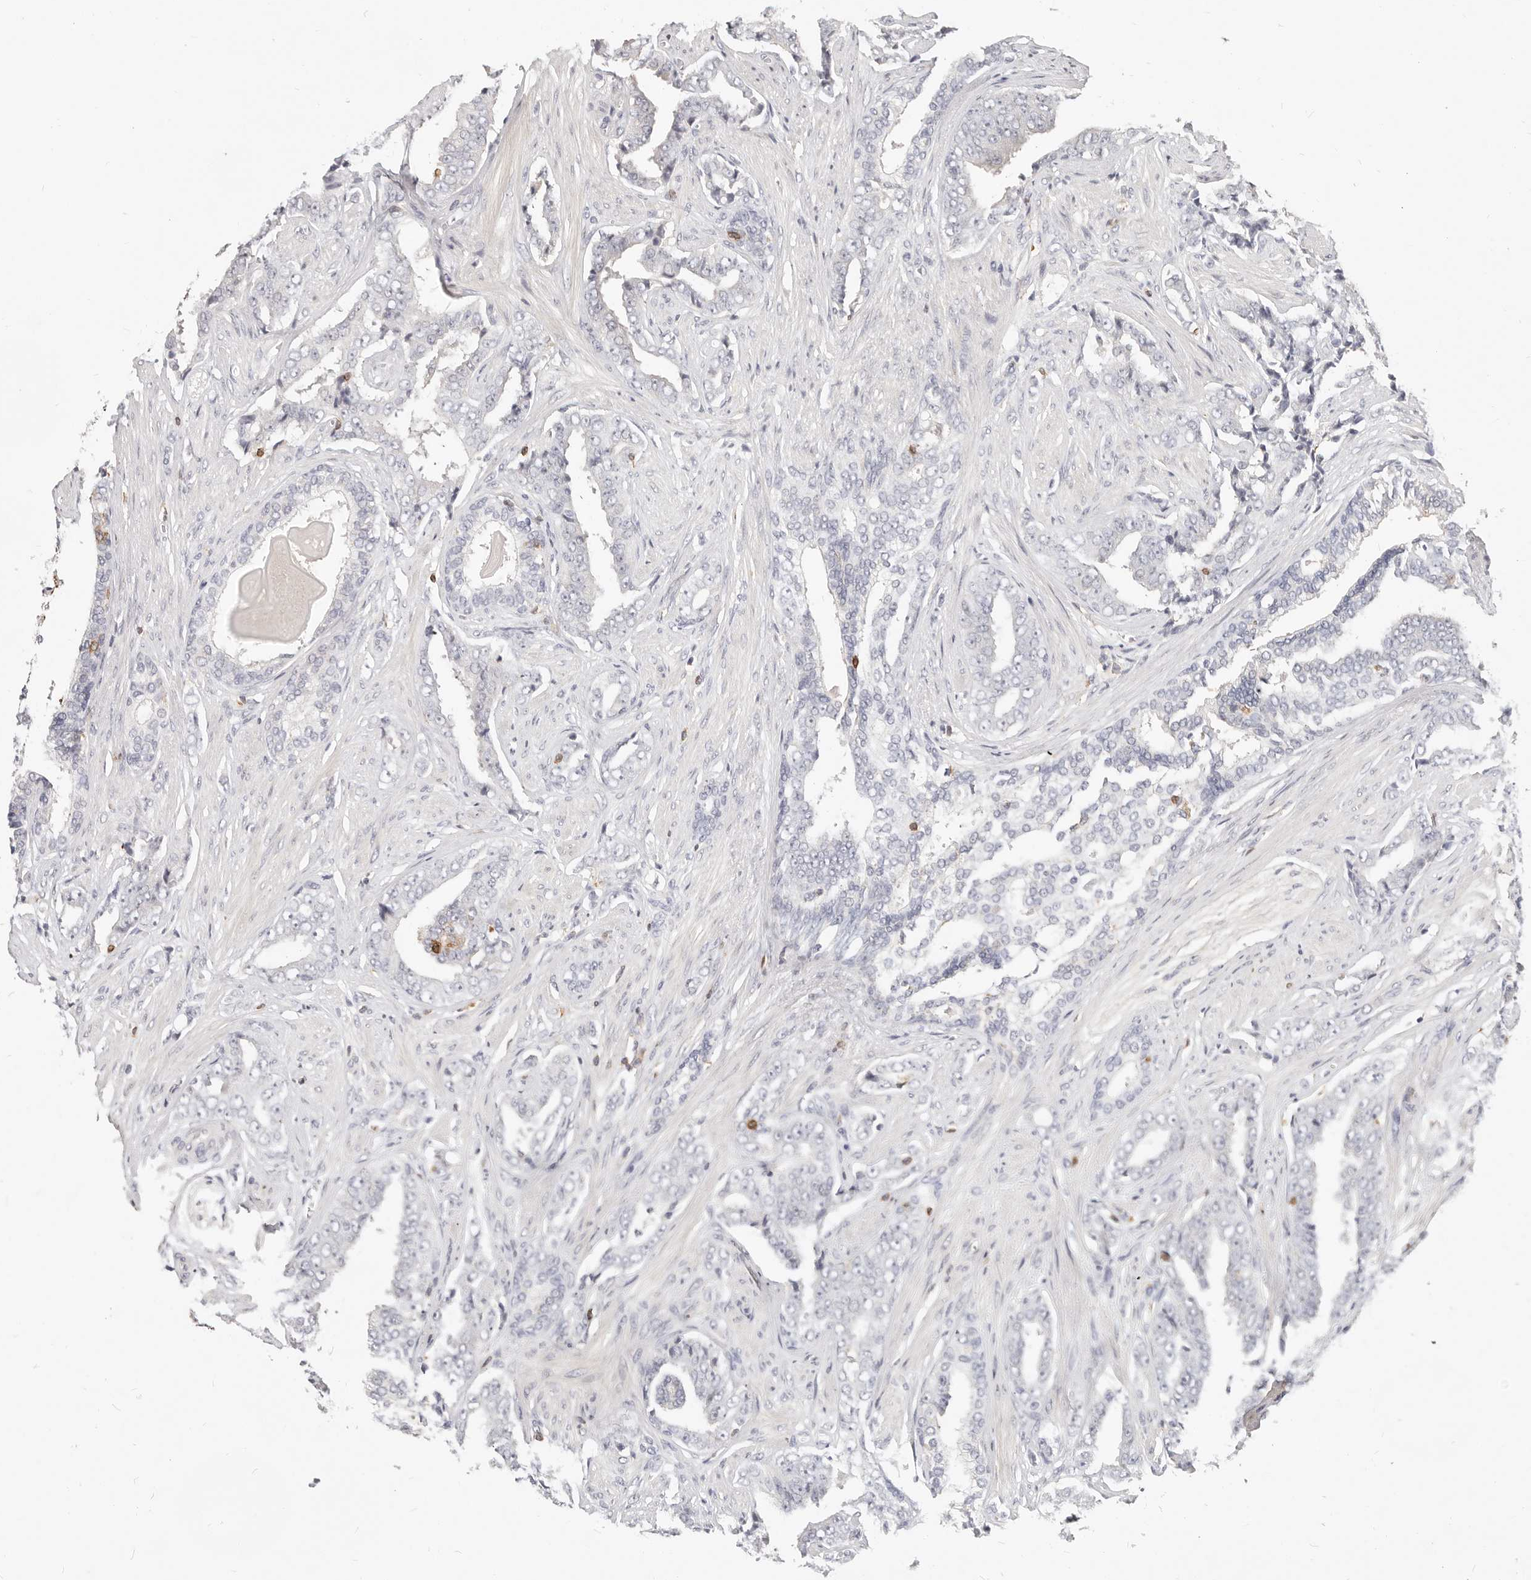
{"staining": {"intensity": "negative", "quantity": "none", "location": "none"}, "tissue": "prostate cancer", "cell_type": "Tumor cells", "image_type": "cancer", "snomed": [{"axis": "morphology", "description": "Adenocarcinoma, High grade"}, {"axis": "topography", "description": "Prostate"}], "caption": "Tumor cells show no significant protein staining in prostate high-grade adenocarcinoma.", "gene": "TMEM63B", "patient": {"sex": "male", "age": 71}}